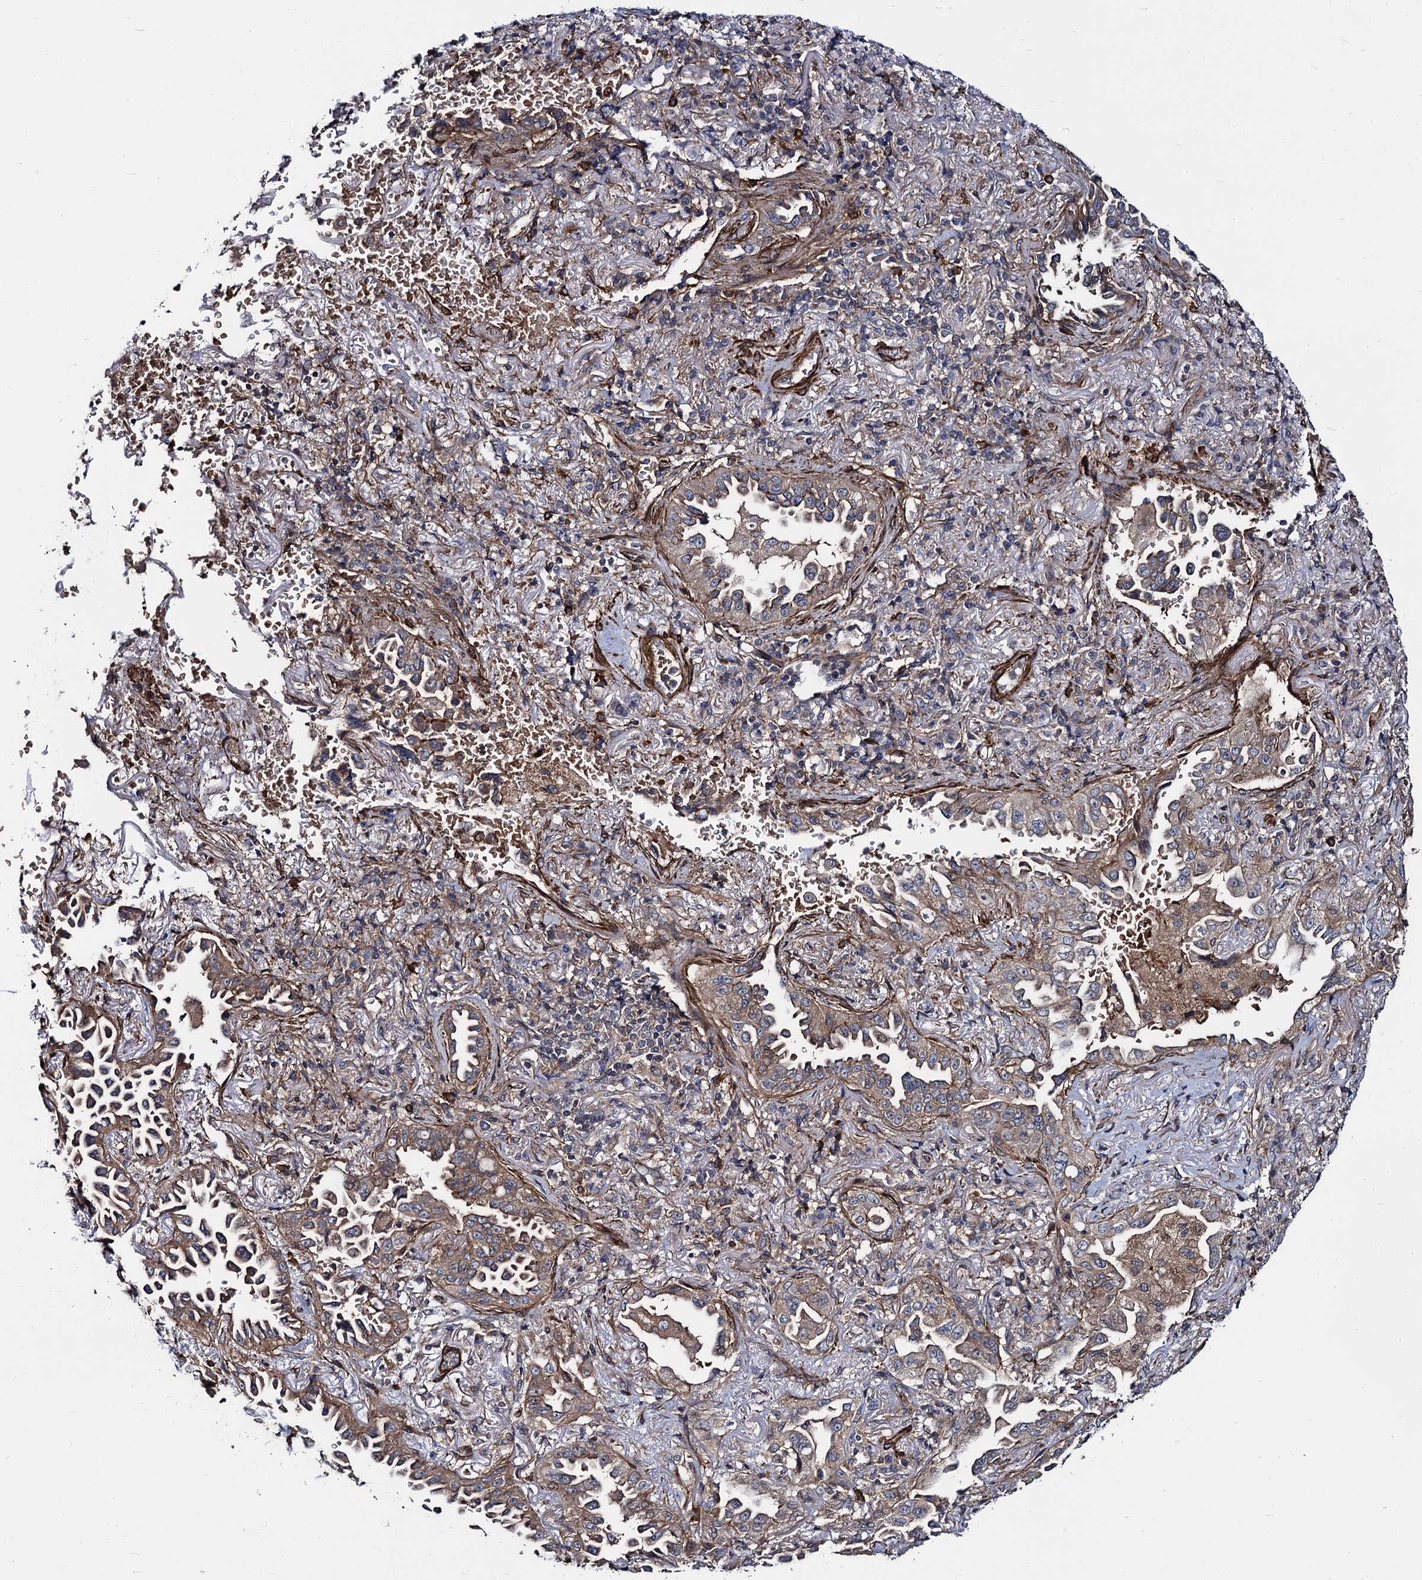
{"staining": {"intensity": "weak", "quantity": ">75%", "location": "cytoplasmic/membranous"}, "tissue": "lung cancer", "cell_type": "Tumor cells", "image_type": "cancer", "snomed": [{"axis": "morphology", "description": "Adenocarcinoma, NOS"}, {"axis": "topography", "description": "Lung"}], "caption": "Immunohistochemistry (IHC) photomicrograph of lung cancer (adenocarcinoma) stained for a protein (brown), which reveals low levels of weak cytoplasmic/membranous expression in about >75% of tumor cells.", "gene": "KXD1", "patient": {"sex": "female", "age": 69}}